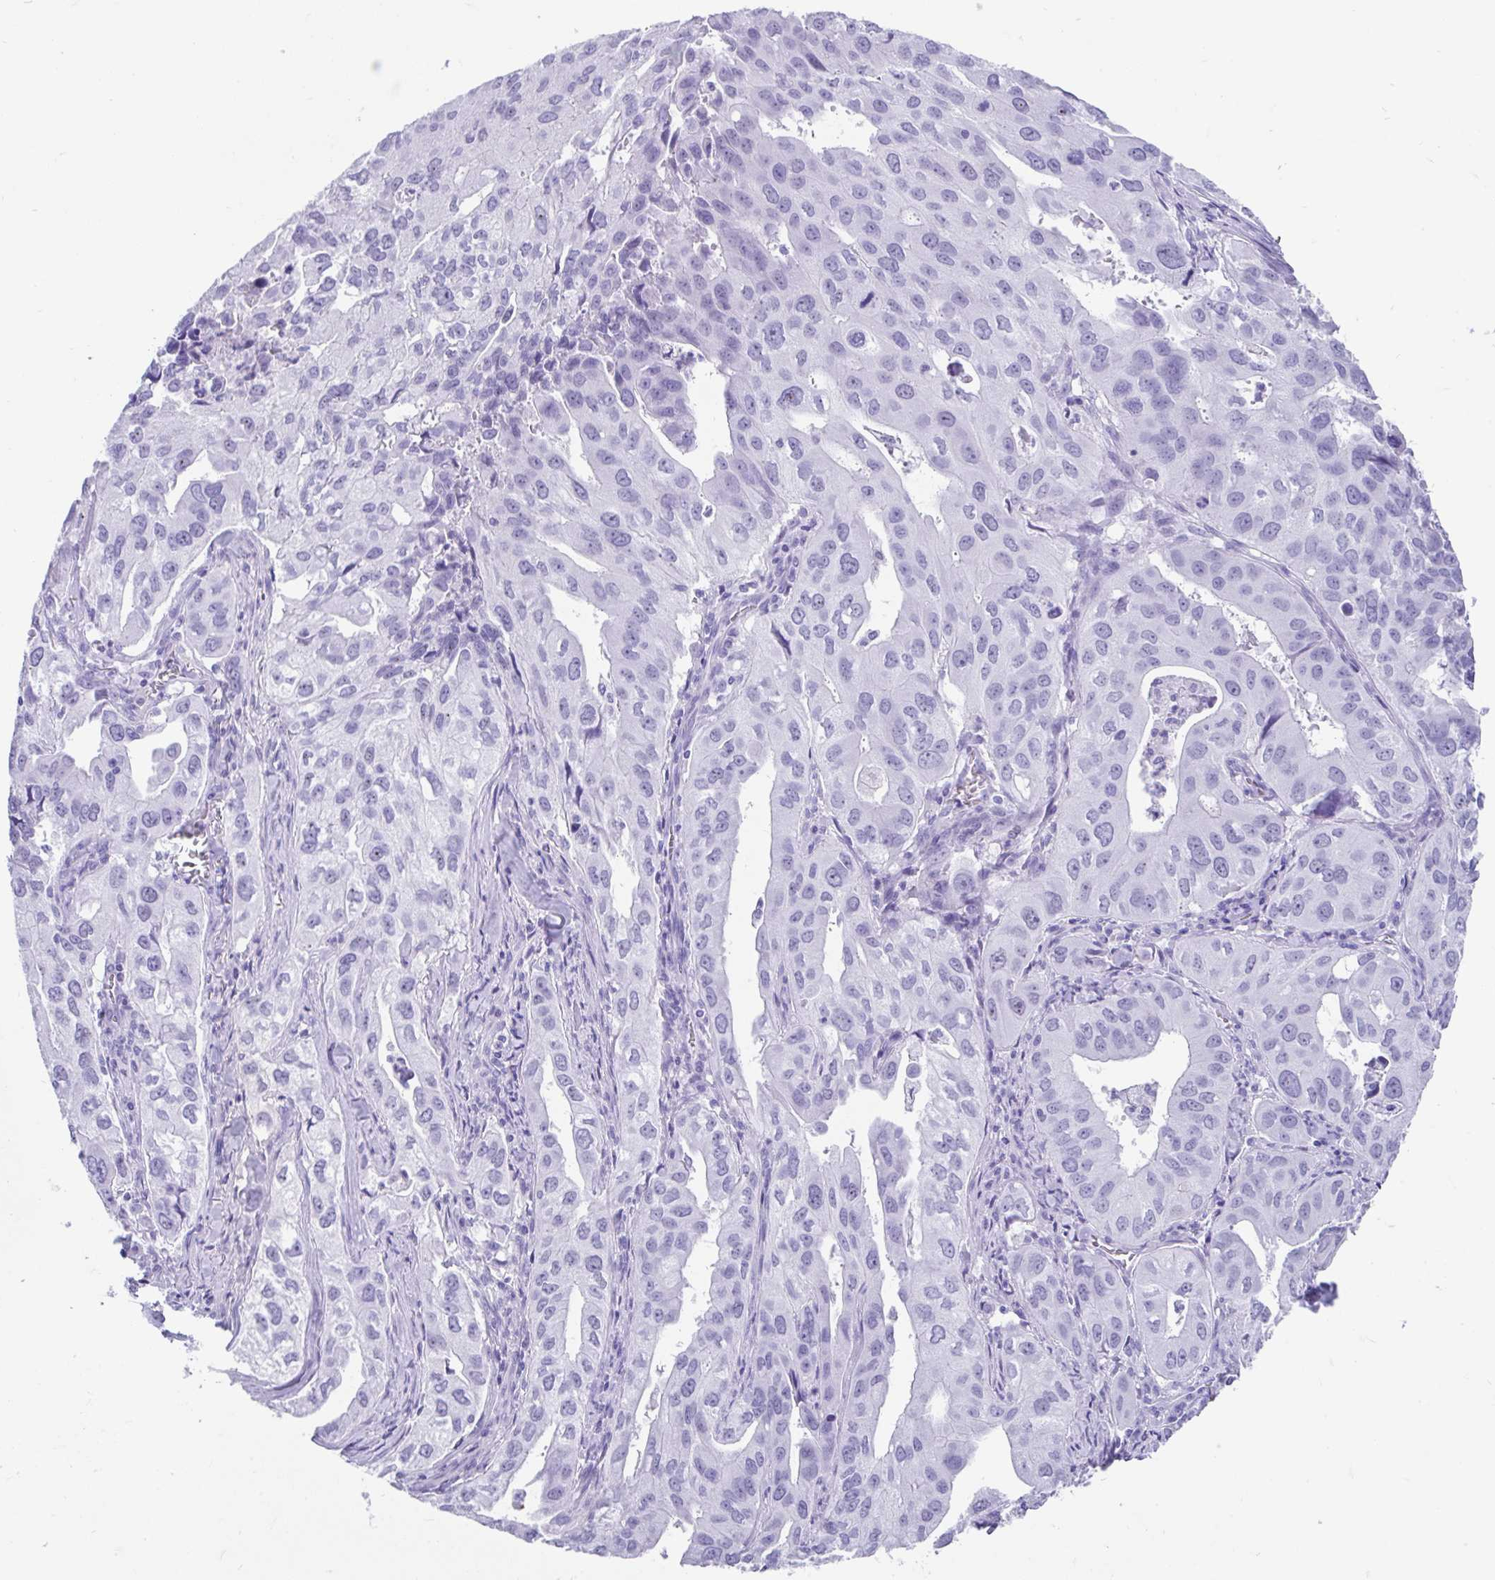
{"staining": {"intensity": "negative", "quantity": "none", "location": "none"}, "tissue": "lung cancer", "cell_type": "Tumor cells", "image_type": "cancer", "snomed": [{"axis": "morphology", "description": "Adenocarcinoma, NOS"}, {"axis": "topography", "description": "Lung"}], "caption": "This is an IHC photomicrograph of lung adenocarcinoma. There is no positivity in tumor cells.", "gene": "FAM107A", "patient": {"sex": "male", "age": 48}}